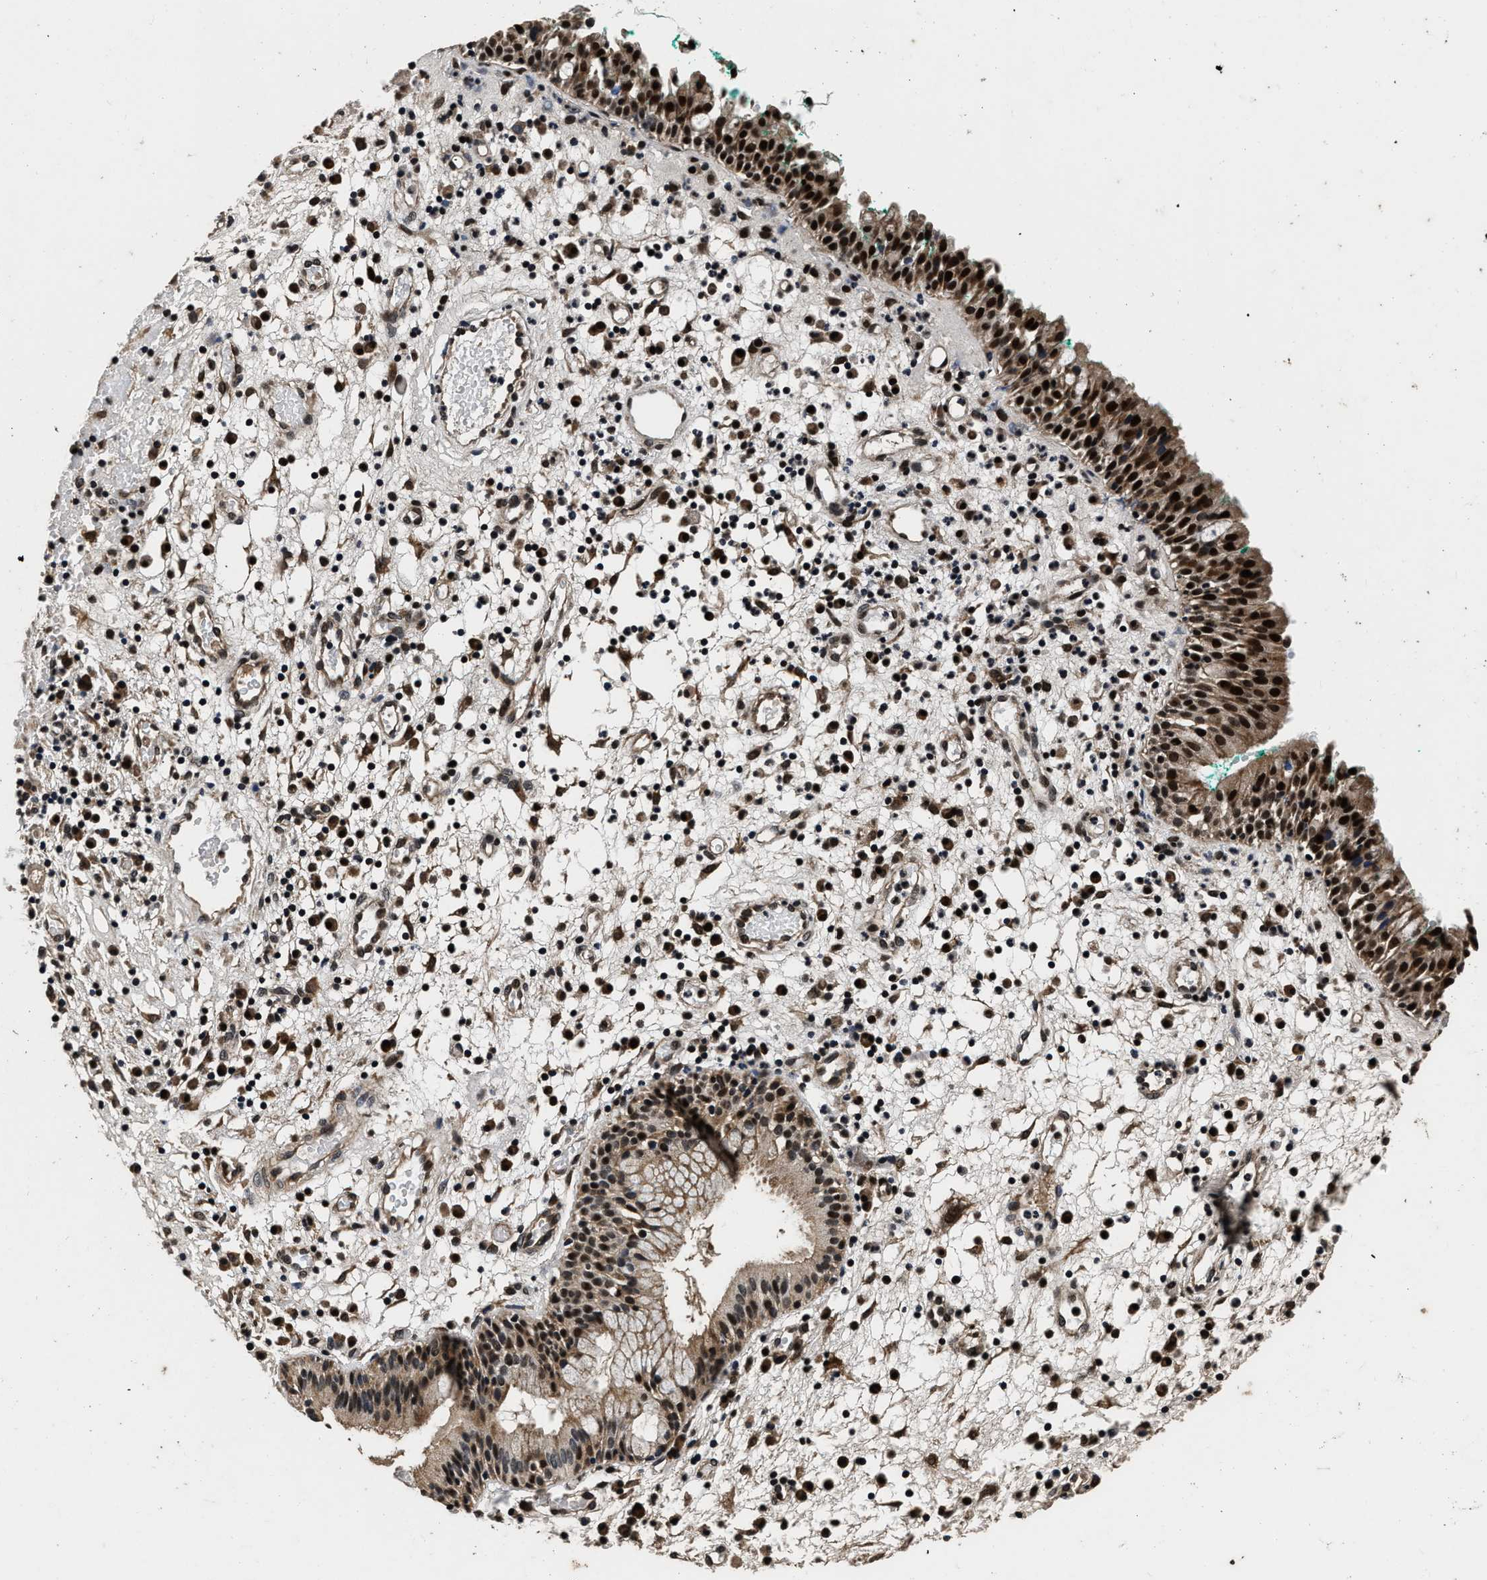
{"staining": {"intensity": "strong", "quantity": ">75%", "location": "nuclear"}, "tissue": "nasopharynx", "cell_type": "Respiratory epithelial cells", "image_type": "normal", "snomed": [{"axis": "morphology", "description": "Normal tissue, NOS"}, {"axis": "morphology", "description": "Basal cell carcinoma"}, {"axis": "topography", "description": "Cartilage tissue"}, {"axis": "topography", "description": "Nasopharynx"}, {"axis": "topography", "description": "Oral tissue"}], "caption": "Immunohistochemistry (IHC) (DAB) staining of normal nasopharynx demonstrates strong nuclear protein staining in about >75% of respiratory epithelial cells.", "gene": "CSTF1", "patient": {"sex": "female", "age": 77}}